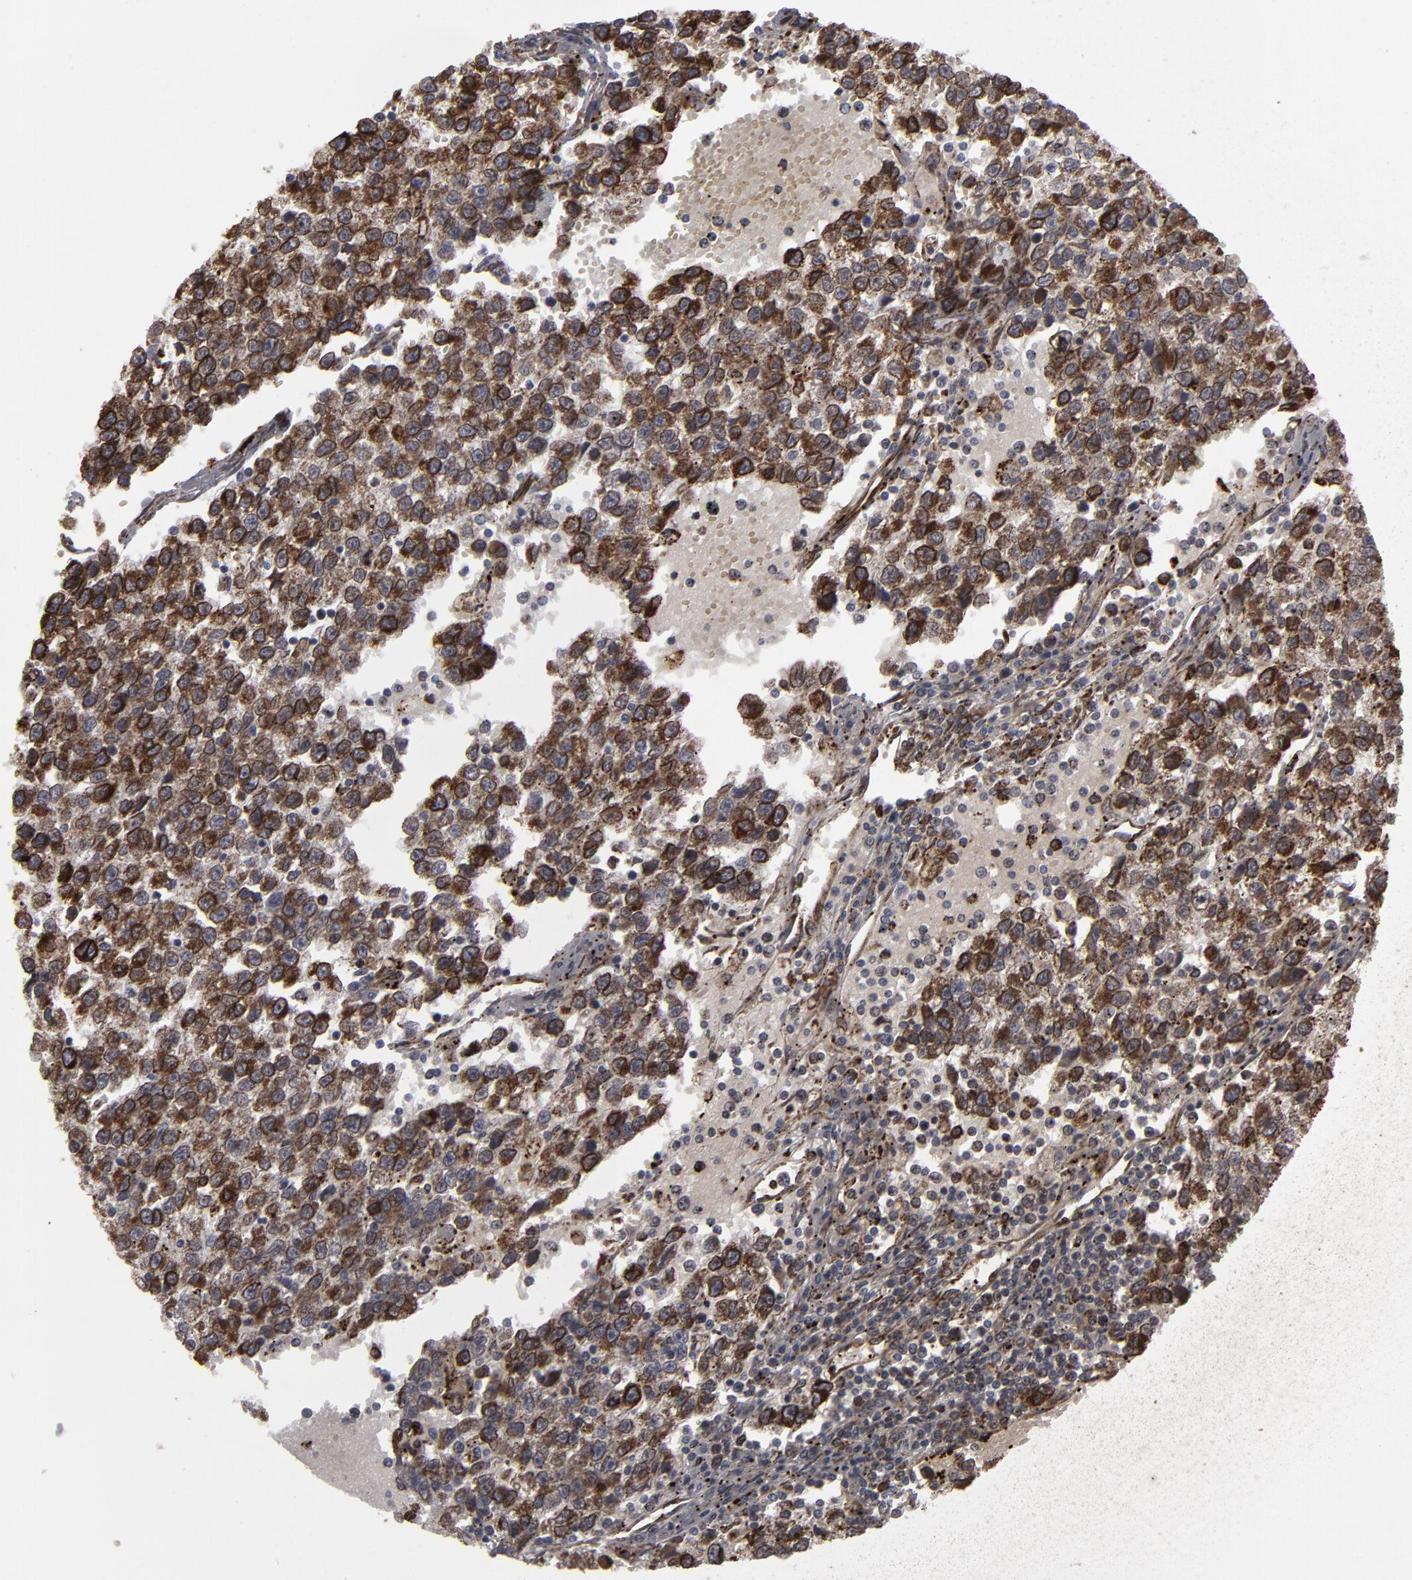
{"staining": {"intensity": "moderate", "quantity": ">75%", "location": "cytoplasmic/membranous"}, "tissue": "testis cancer", "cell_type": "Tumor cells", "image_type": "cancer", "snomed": [{"axis": "morphology", "description": "Seminoma, NOS"}, {"axis": "topography", "description": "Testis"}], "caption": "A brown stain labels moderate cytoplasmic/membranous staining of a protein in testis cancer tumor cells. The staining is performed using DAB brown chromogen to label protein expression. The nuclei are counter-stained blue using hematoxylin.", "gene": "ERLIN2", "patient": {"sex": "male", "age": 35}}